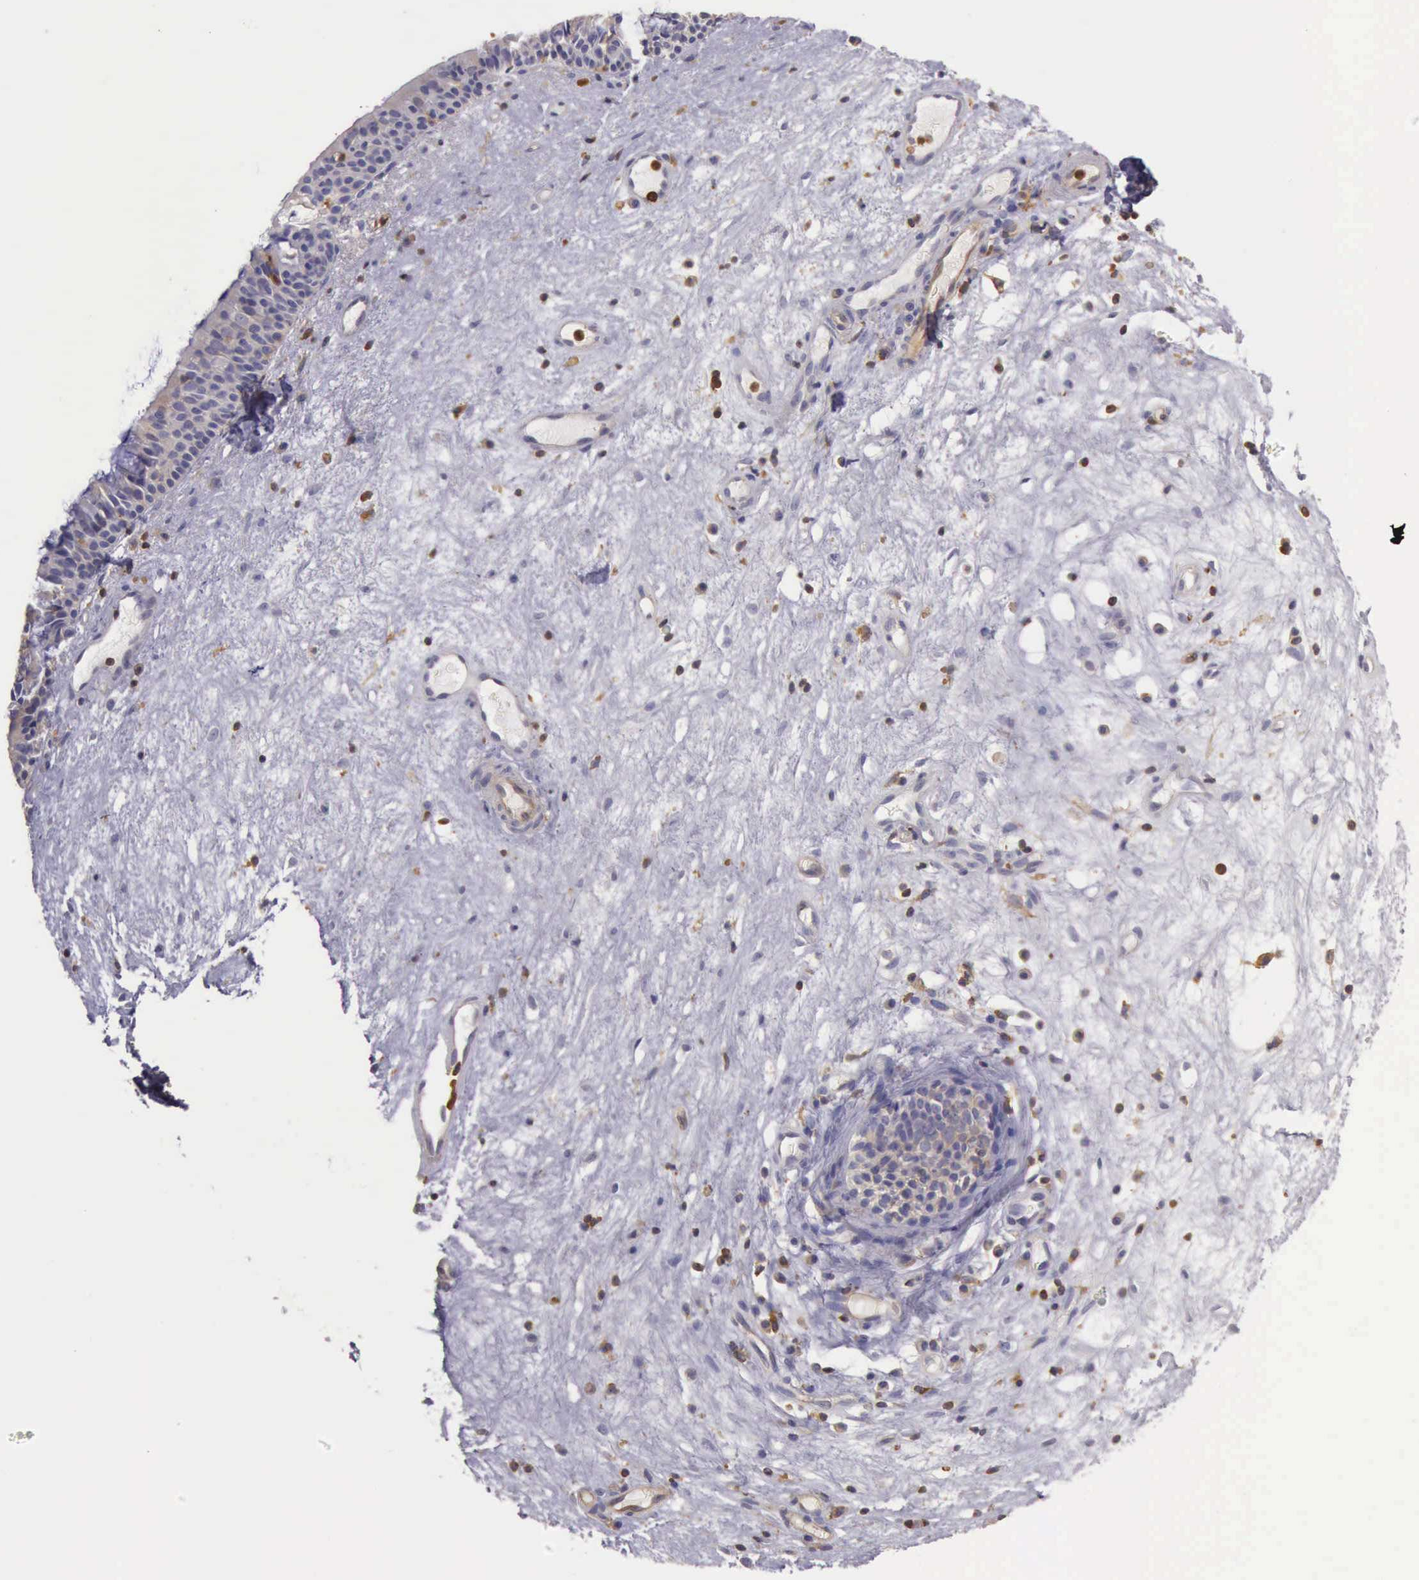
{"staining": {"intensity": "weak", "quantity": "25%-75%", "location": "cytoplasmic/membranous"}, "tissue": "nasopharynx", "cell_type": "Respiratory epithelial cells", "image_type": "normal", "snomed": [{"axis": "morphology", "description": "Normal tissue, NOS"}, {"axis": "topography", "description": "Nasopharynx"}], "caption": "Benign nasopharynx exhibits weak cytoplasmic/membranous staining in approximately 25%-75% of respiratory epithelial cells, visualized by immunohistochemistry. The staining was performed using DAB (3,3'-diaminobenzidine) to visualize the protein expression in brown, while the nuclei were stained in blue with hematoxylin (Magnification: 20x).", "gene": "ARHGAP4", "patient": {"sex": "female", "age": 78}}